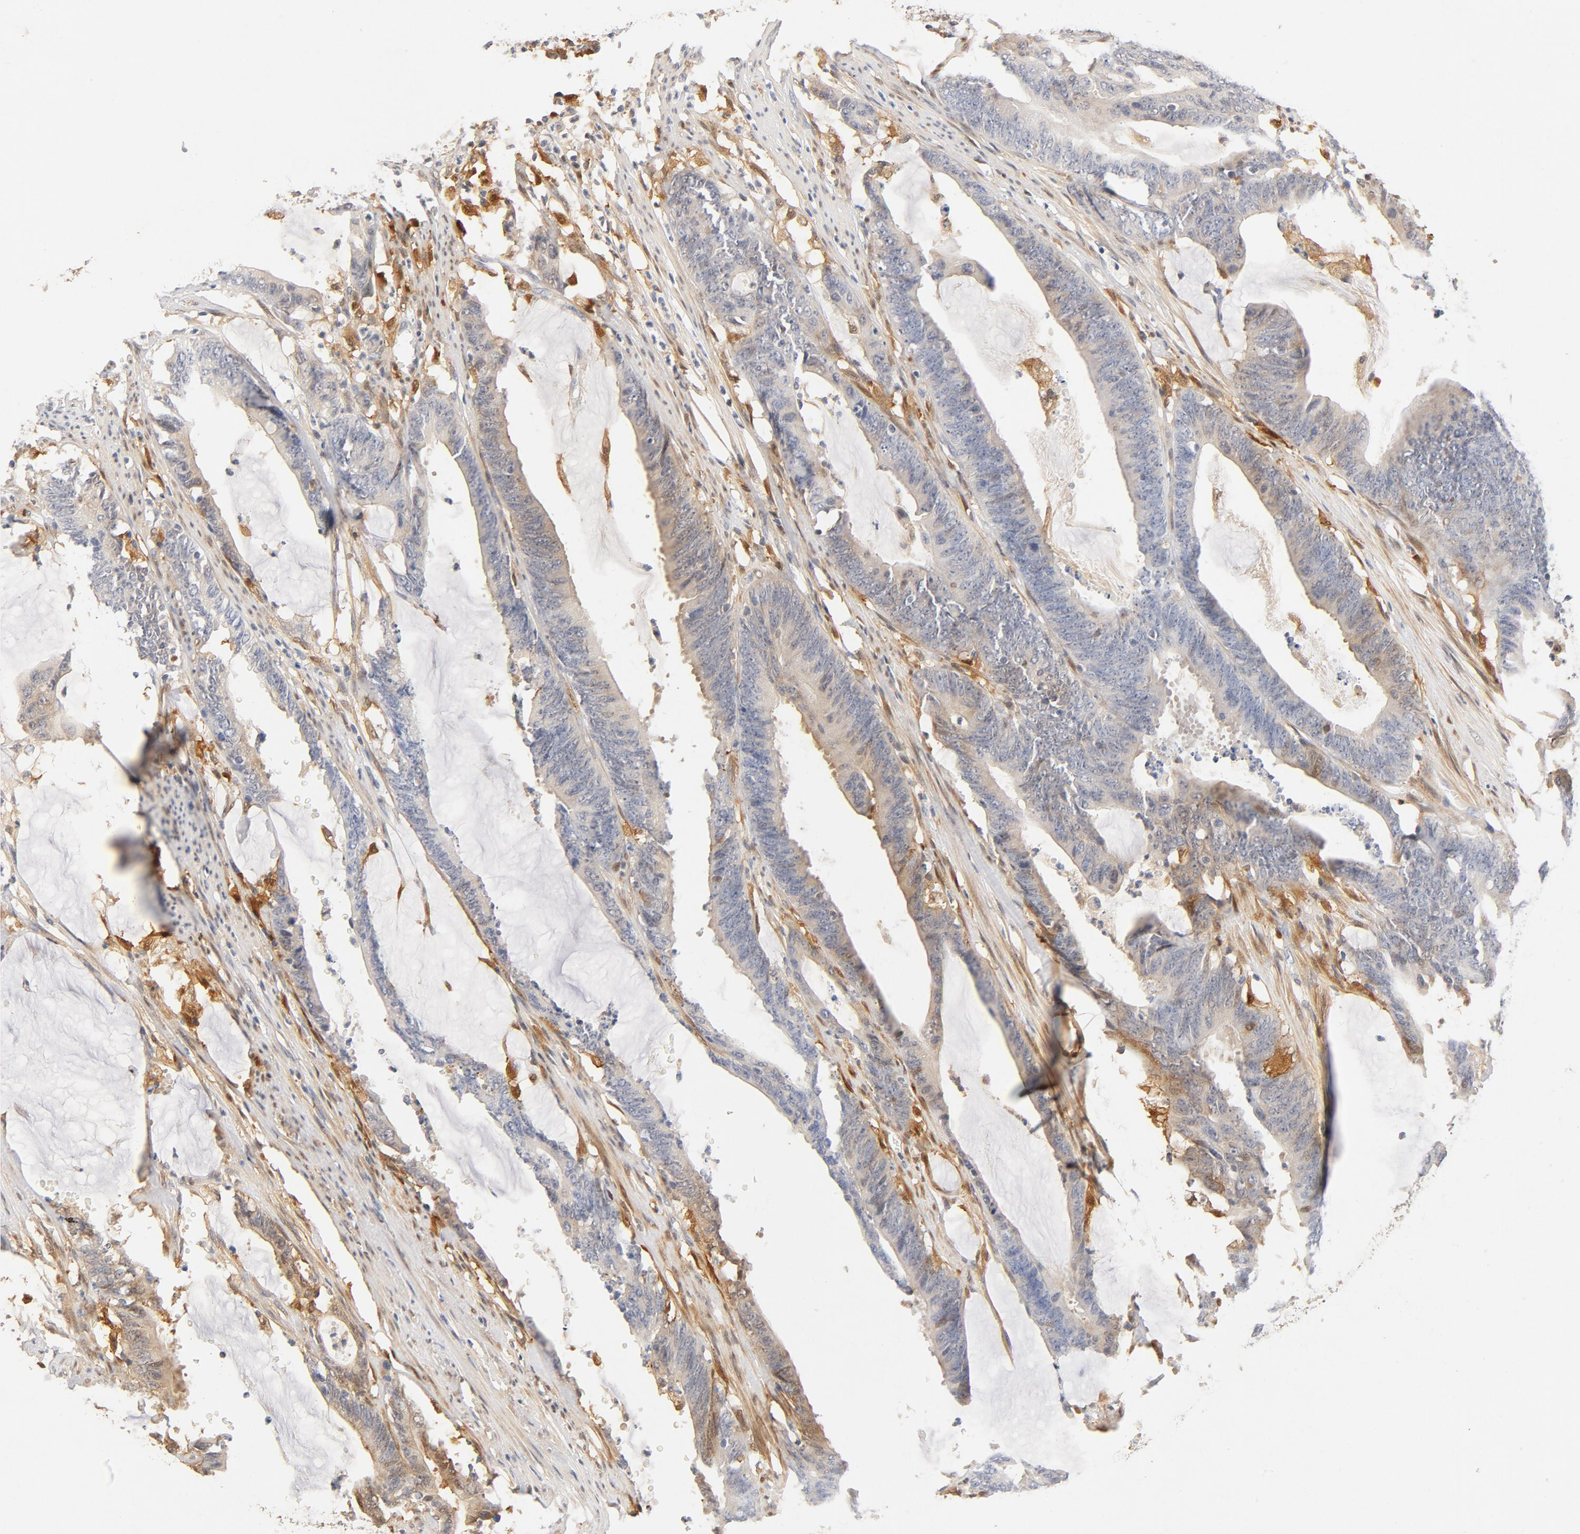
{"staining": {"intensity": "weak", "quantity": "25%-75%", "location": "cytoplasmic/membranous"}, "tissue": "colorectal cancer", "cell_type": "Tumor cells", "image_type": "cancer", "snomed": [{"axis": "morphology", "description": "Adenocarcinoma, NOS"}, {"axis": "topography", "description": "Rectum"}], "caption": "This micrograph reveals colorectal adenocarcinoma stained with immunohistochemistry (IHC) to label a protein in brown. The cytoplasmic/membranous of tumor cells show weak positivity for the protein. Nuclei are counter-stained blue.", "gene": "STAT1", "patient": {"sex": "female", "age": 66}}